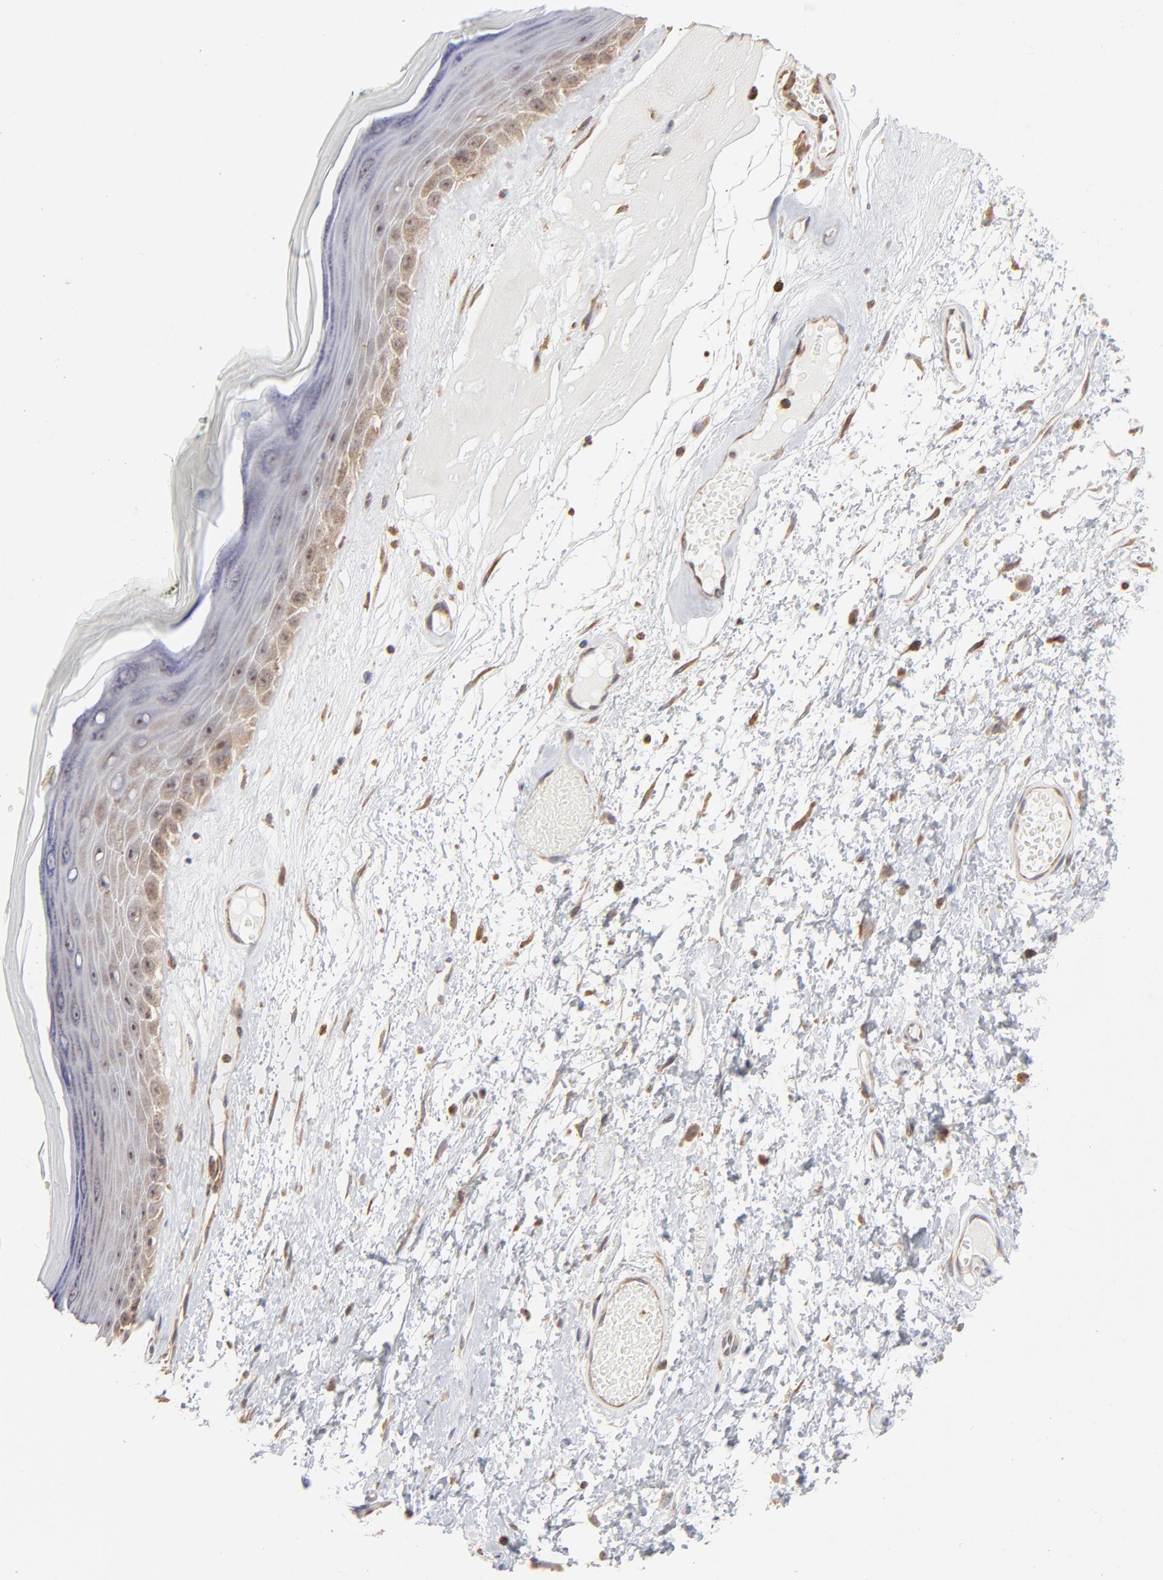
{"staining": {"intensity": "moderate", "quantity": "25%-75%", "location": "cytoplasmic/membranous"}, "tissue": "skin", "cell_type": "Epidermal cells", "image_type": "normal", "snomed": [{"axis": "morphology", "description": "Normal tissue, NOS"}, {"axis": "morphology", "description": "Inflammation, NOS"}, {"axis": "topography", "description": "Vulva"}], "caption": "Human skin stained with a protein marker shows moderate staining in epidermal cells.", "gene": "RNF213", "patient": {"sex": "female", "age": 84}}